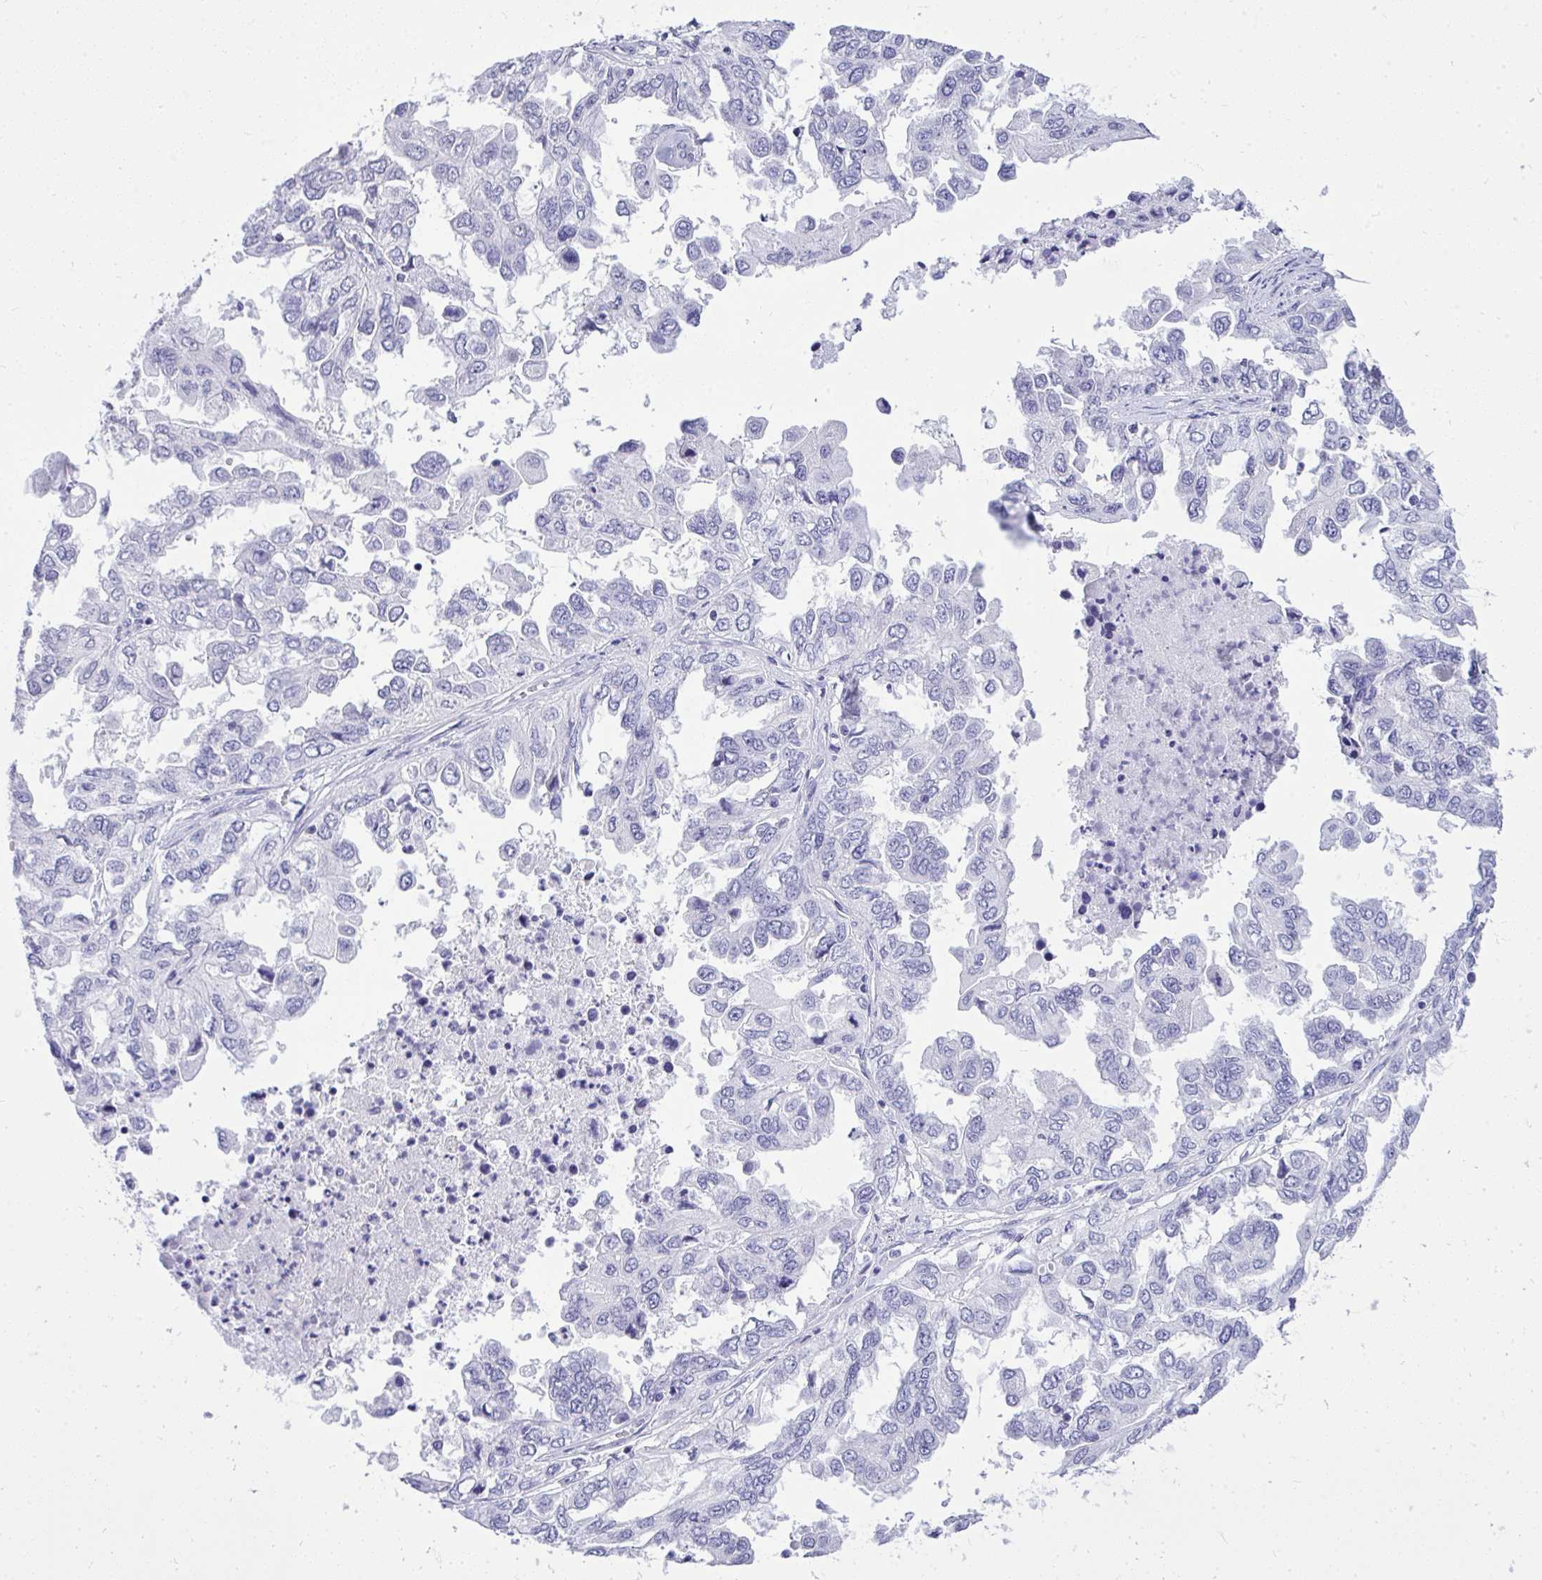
{"staining": {"intensity": "negative", "quantity": "none", "location": "none"}, "tissue": "ovarian cancer", "cell_type": "Tumor cells", "image_type": "cancer", "snomed": [{"axis": "morphology", "description": "Cystadenocarcinoma, serous, NOS"}, {"axis": "topography", "description": "Ovary"}], "caption": "High power microscopy image of an immunohistochemistry micrograph of ovarian cancer (serous cystadenocarcinoma), revealing no significant staining in tumor cells.", "gene": "PRM2", "patient": {"sex": "female", "age": 53}}